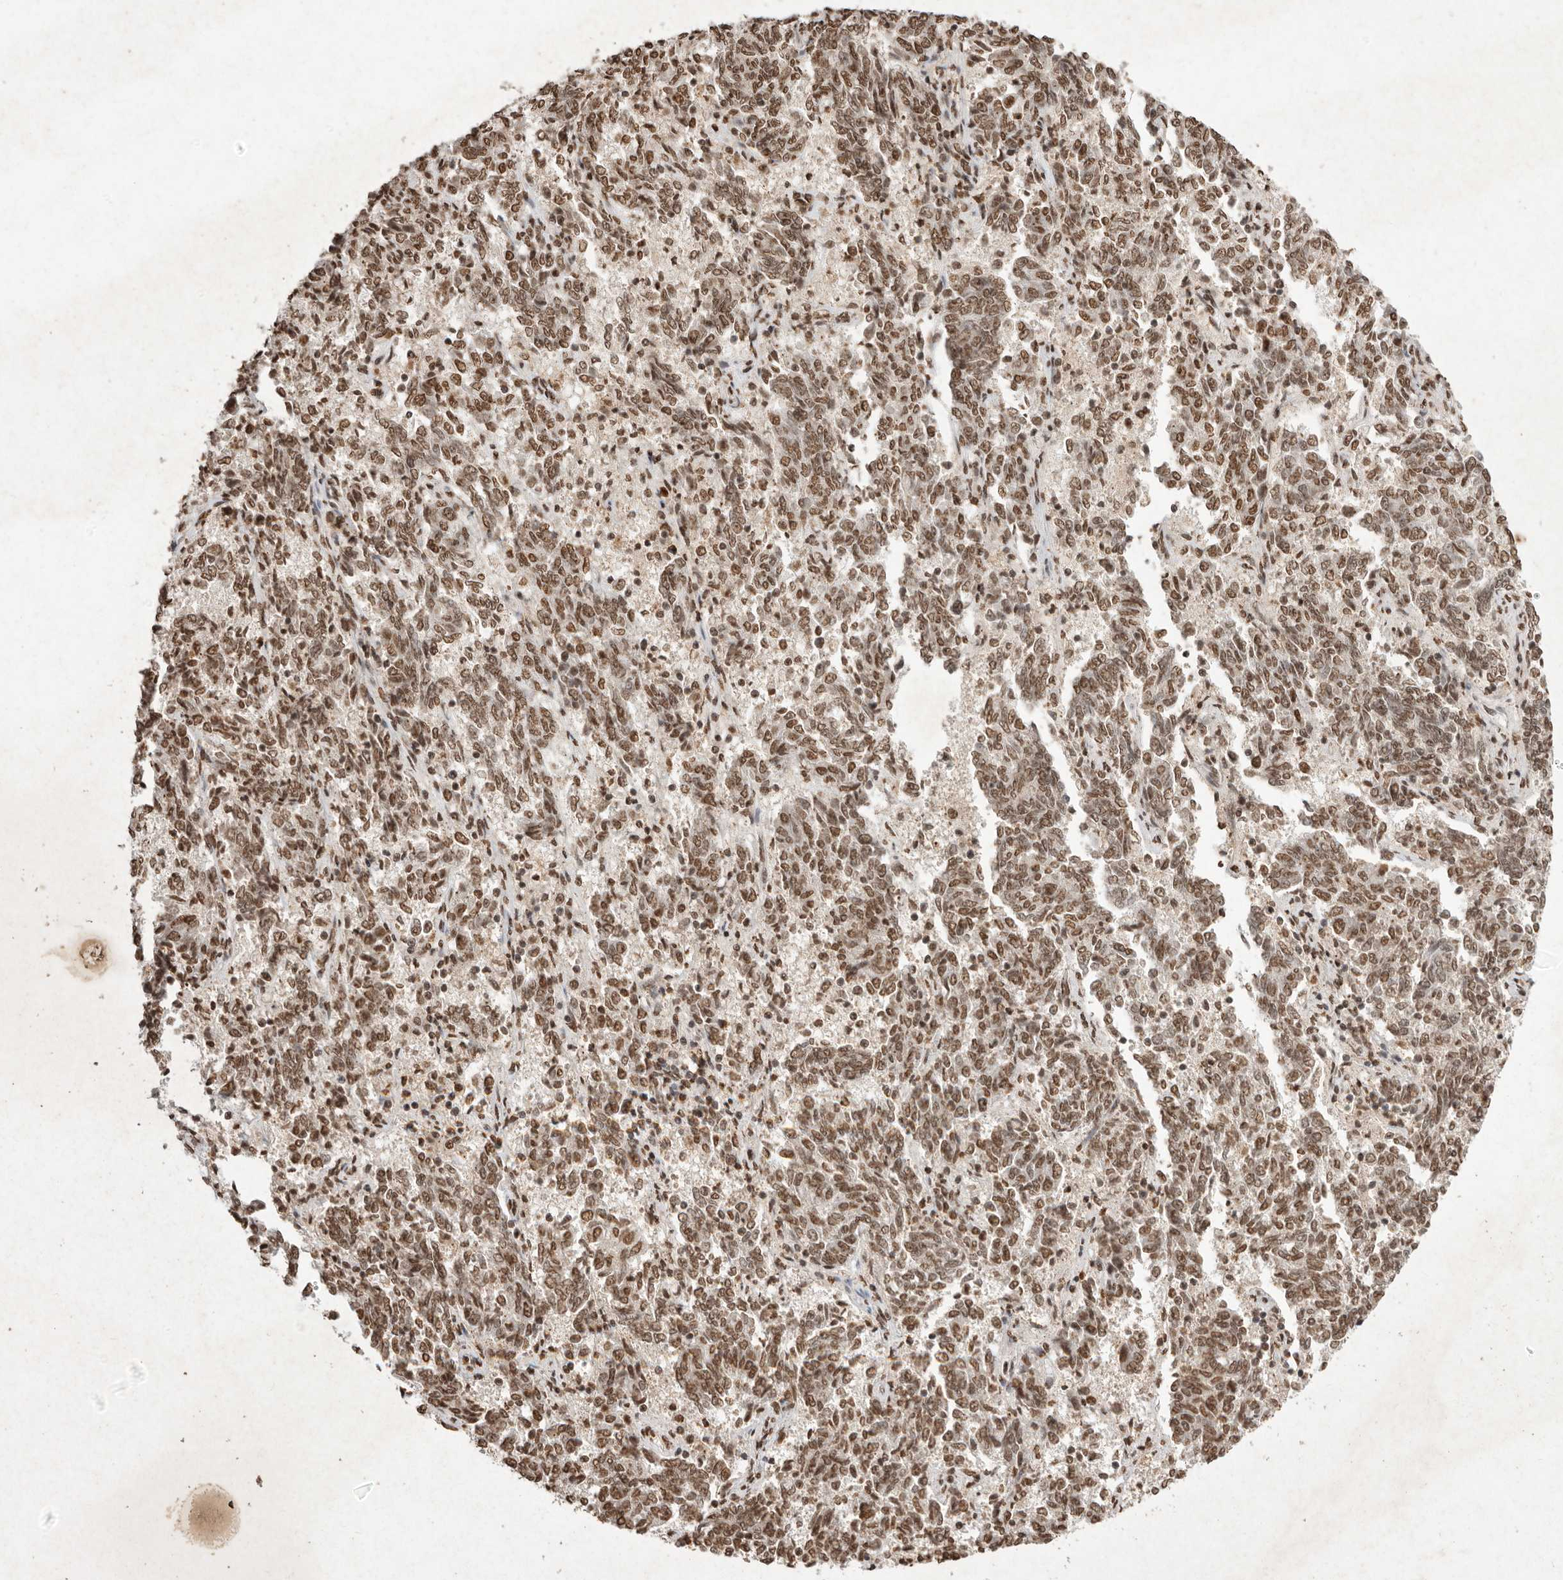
{"staining": {"intensity": "moderate", "quantity": ">75%", "location": "nuclear"}, "tissue": "endometrial cancer", "cell_type": "Tumor cells", "image_type": "cancer", "snomed": [{"axis": "morphology", "description": "Adenocarcinoma, NOS"}, {"axis": "topography", "description": "Endometrium"}], "caption": "Adenocarcinoma (endometrial) stained with a brown dye exhibits moderate nuclear positive expression in approximately >75% of tumor cells.", "gene": "NKX3-2", "patient": {"sex": "female", "age": 80}}